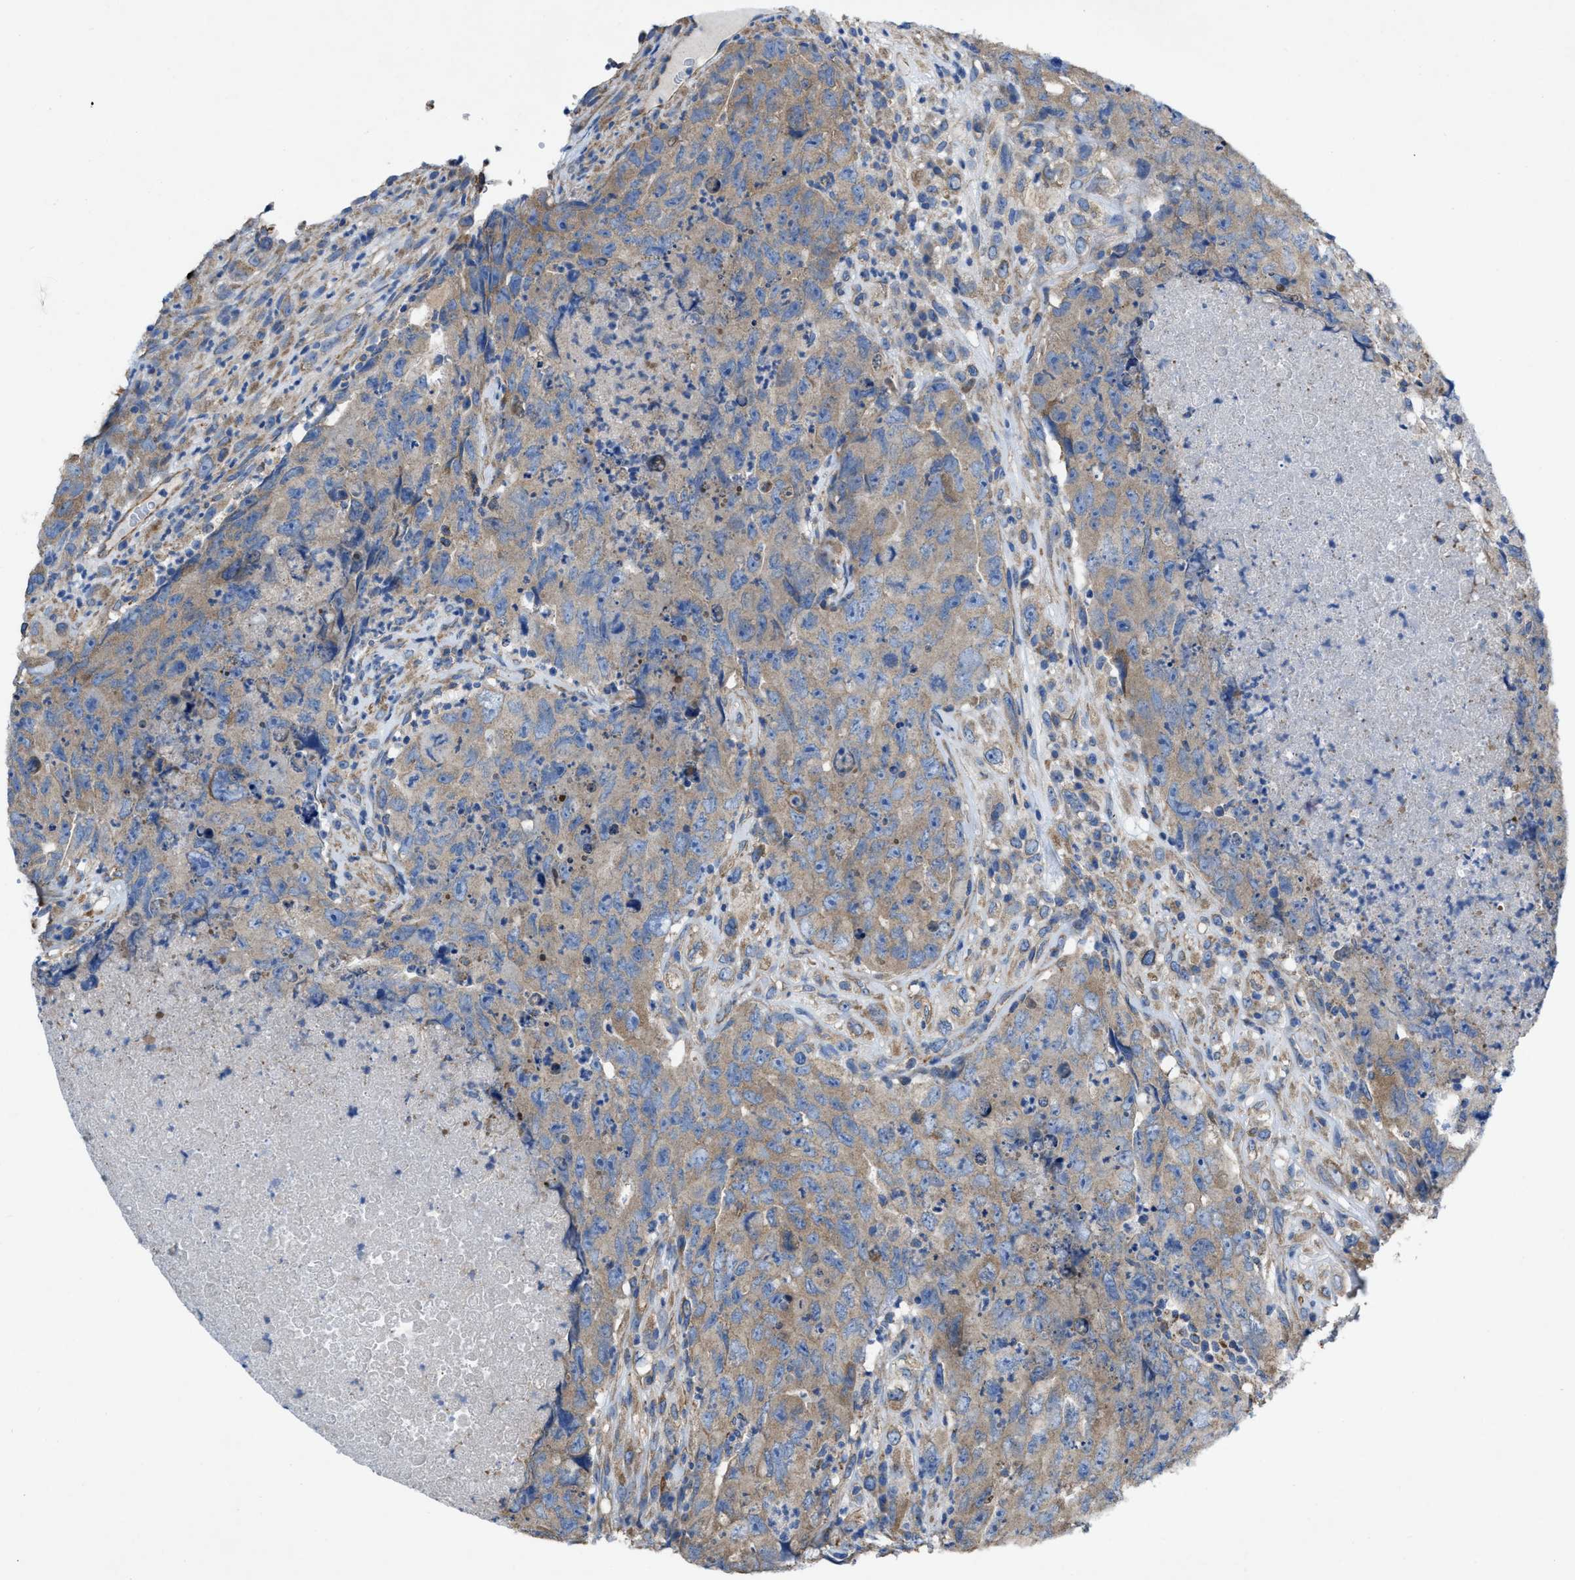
{"staining": {"intensity": "moderate", "quantity": ">75%", "location": "cytoplasmic/membranous"}, "tissue": "testis cancer", "cell_type": "Tumor cells", "image_type": "cancer", "snomed": [{"axis": "morphology", "description": "Carcinoma, Embryonal, NOS"}, {"axis": "topography", "description": "Testis"}], "caption": "This is an image of IHC staining of testis embryonal carcinoma, which shows moderate staining in the cytoplasmic/membranous of tumor cells.", "gene": "DOLPP1", "patient": {"sex": "male", "age": 32}}